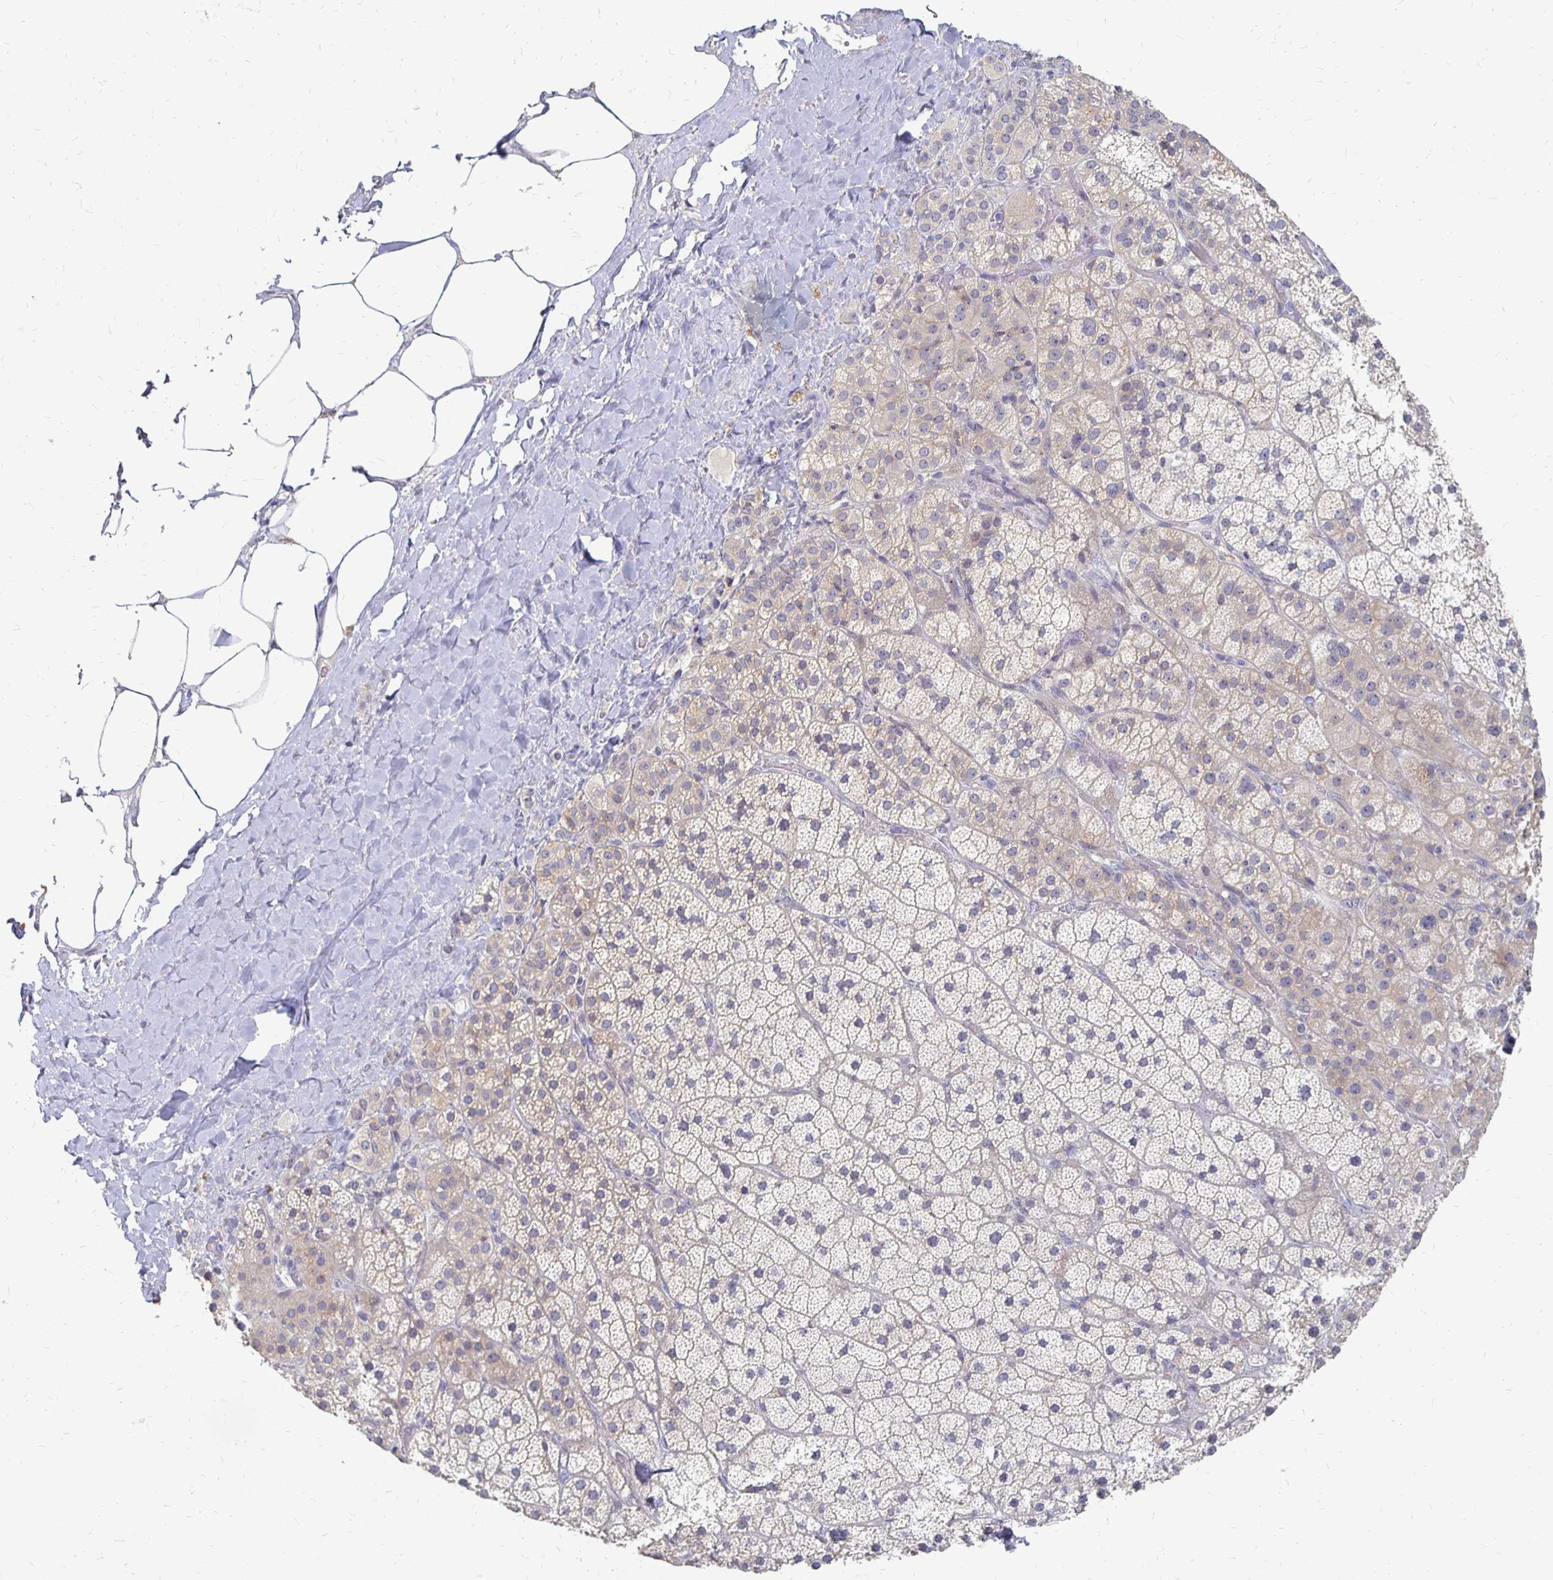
{"staining": {"intensity": "weak", "quantity": "25%-75%", "location": "cytoplasmic/membranous"}, "tissue": "adrenal gland", "cell_type": "Glandular cells", "image_type": "normal", "snomed": [{"axis": "morphology", "description": "Normal tissue, NOS"}, {"axis": "topography", "description": "Adrenal gland"}], "caption": "A low amount of weak cytoplasmic/membranous expression is identified in about 25%-75% of glandular cells in normal adrenal gland. (DAB (3,3'-diaminobenzidine) IHC with brightfield microscopy, high magnification).", "gene": "FKRP", "patient": {"sex": "male", "age": 57}}